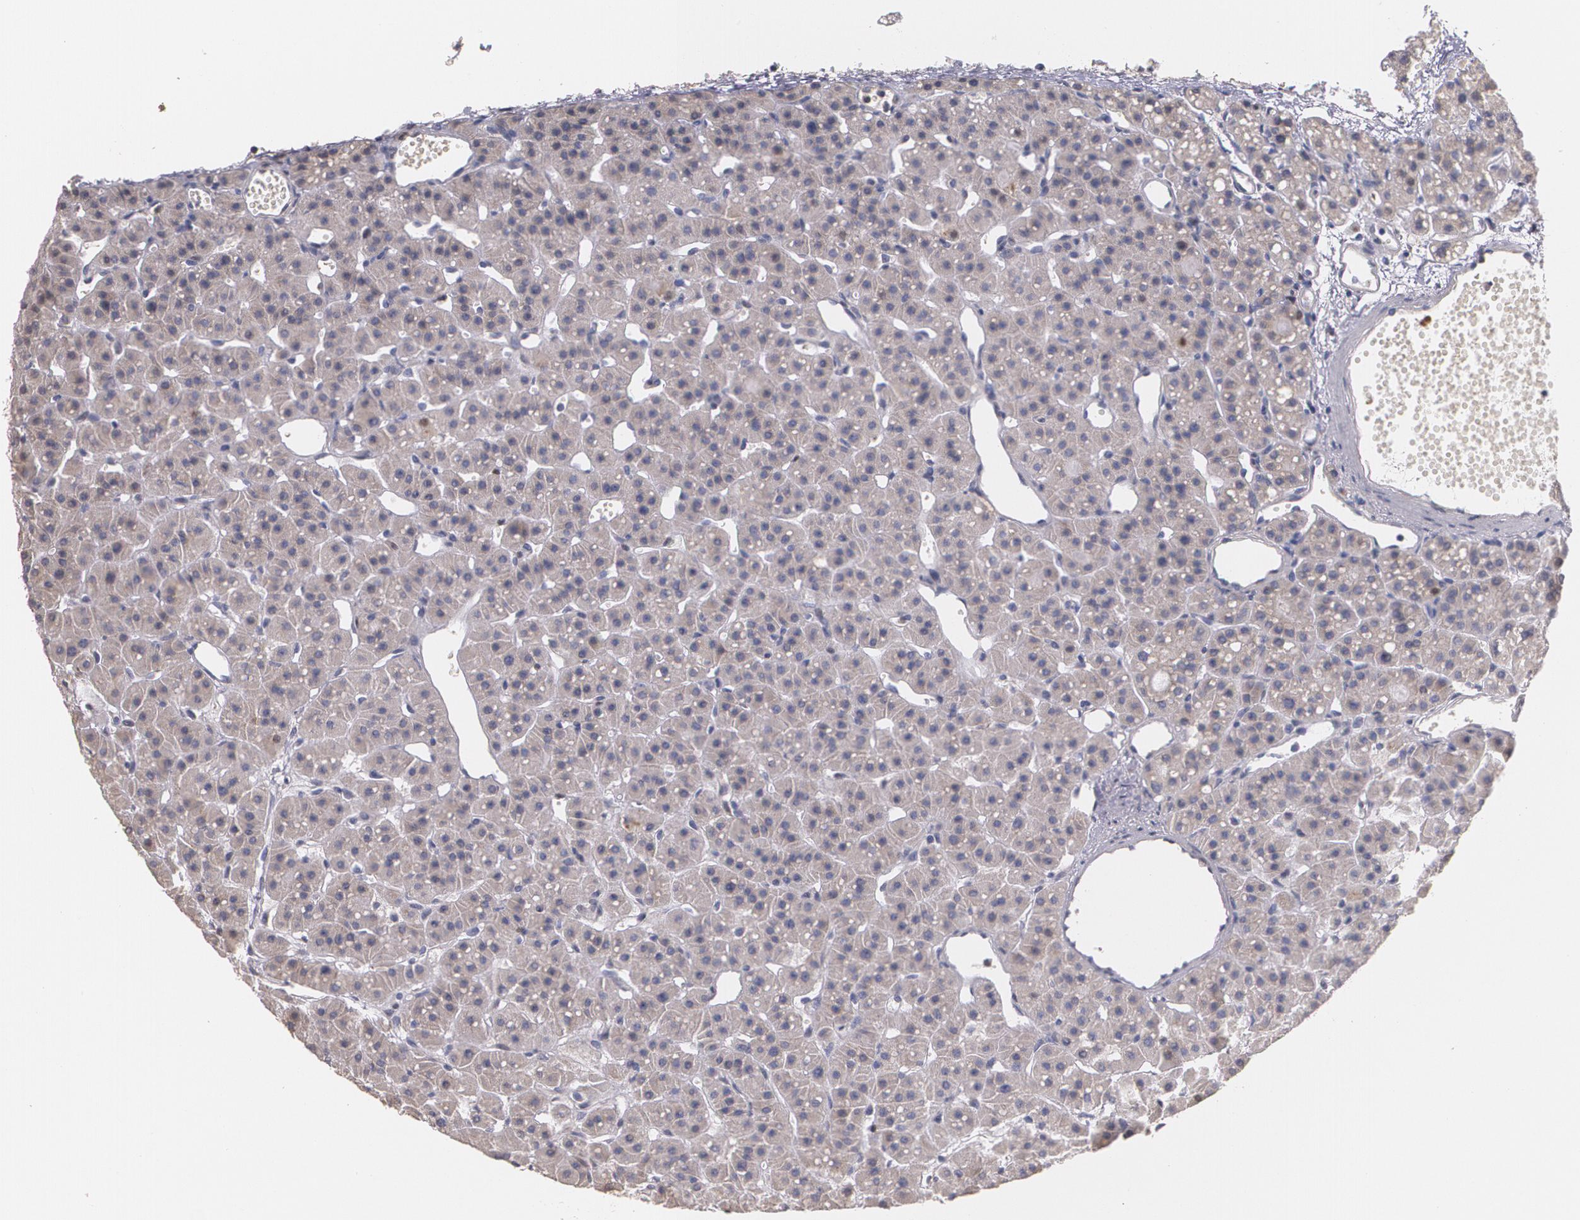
{"staining": {"intensity": "moderate", "quantity": "<25%", "location": "nuclear"}, "tissue": "parathyroid gland", "cell_type": "Glandular cells", "image_type": "normal", "snomed": [{"axis": "morphology", "description": "Normal tissue, NOS"}, {"axis": "topography", "description": "Parathyroid gland"}], "caption": "Immunohistochemistry (IHC) (DAB) staining of unremarkable parathyroid gland demonstrates moderate nuclear protein expression in about <25% of glandular cells. The staining was performed using DAB, with brown indicating positive protein expression. Nuclei are stained blue with hematoxylin.", "gene": "ATF3", "patient": {"sex": "female", "age": 76}}